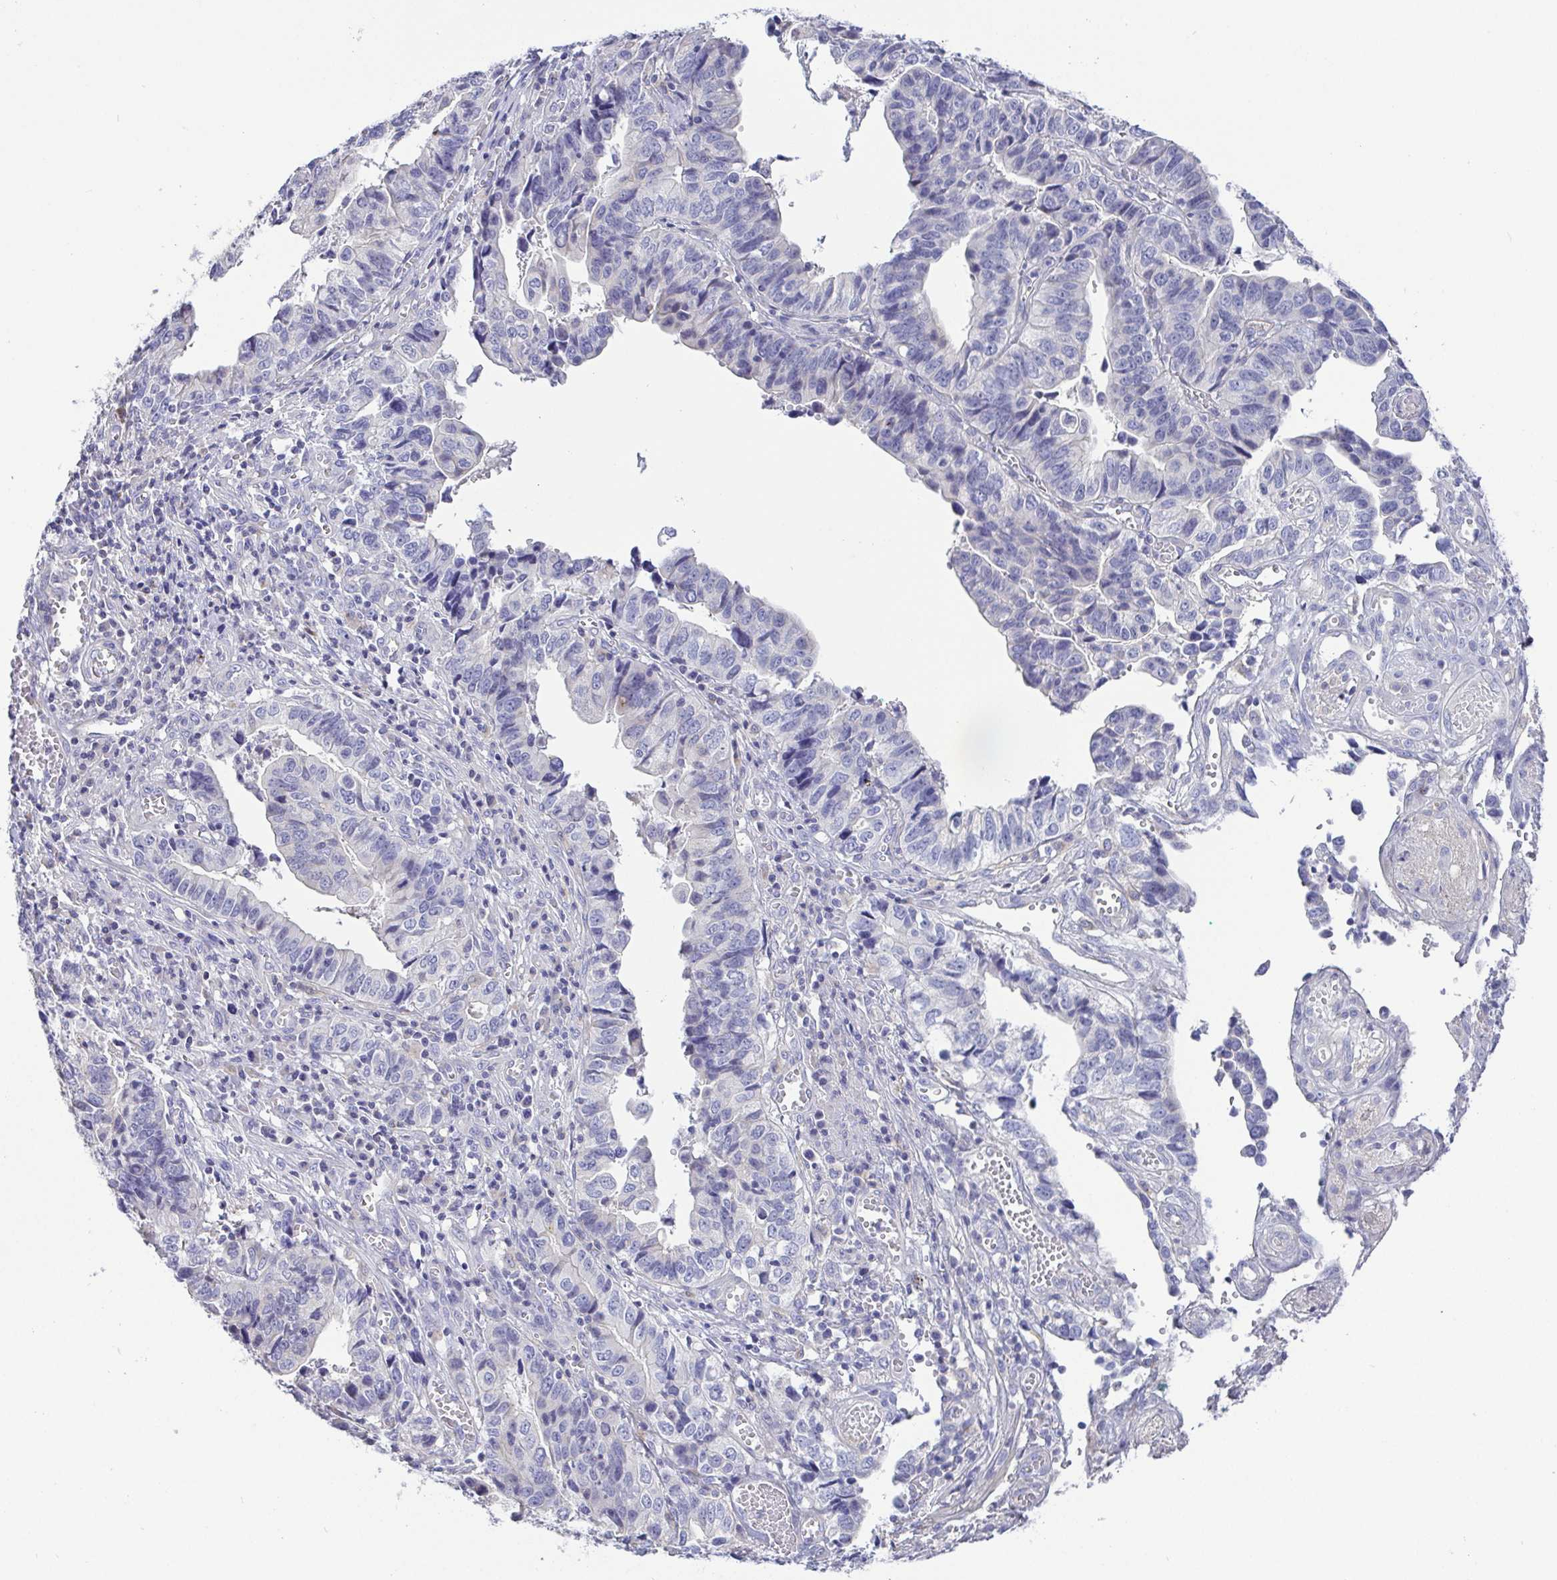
{"staining": {"intensity": "negative", "quantity": "none", "location": "none"}, "tissue": "stomach cancer", "cell_type": "Tumor cells", "image_type": "cancer", "snomed": [{"axis": "morphology", "description": "Adenocarcinoma, NOS"}, {"axis": "topography", "description": "Stomach, upper"}], "caption": "The micrograph exhibits no significant staining in tumor cells of stomach cancer (adenocarcinoma).", "gene": "PKDREJ", "patient": {"sex": "female", "age": 67}}